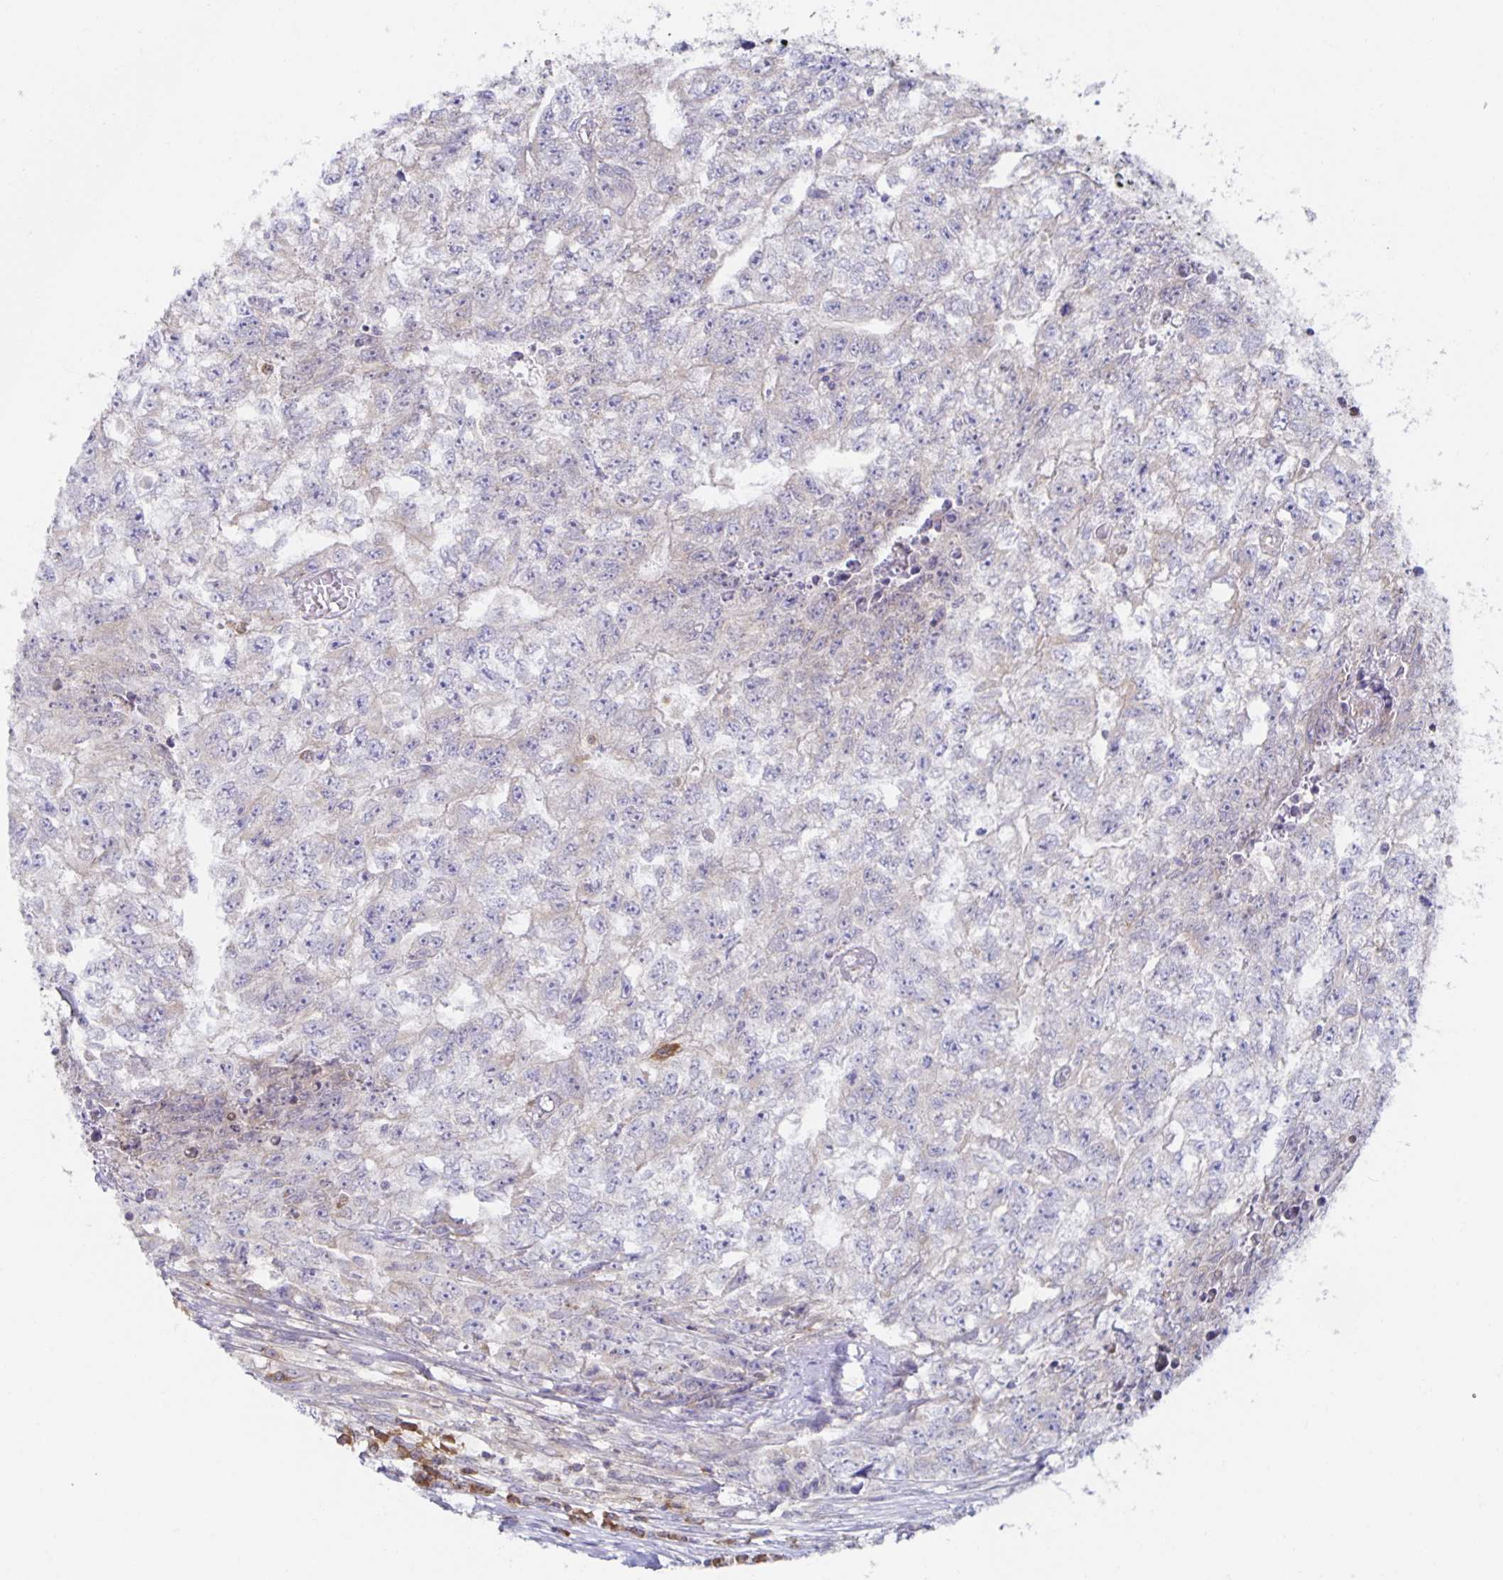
{"staining": {"intensity": "negative", "quantity": "none", "location": "none"}, "tissue": "testis cancer", "cell_type": "Tumor cells", "image_type": "cancer", "snomed": [{"axis": "morphology", "description": "Carcinoma, Embryonal, NOS"}, {"axis": "morphology", "description": "Teratoma, malignant, NOS"}, {"axis": "topography", "description": "Testis"}], "caption": "Tumor cells are negative for brown protein staining in testis malignant teratoma.", "gene": "BAD", "patient": {"sex": "male", "age": 24}}